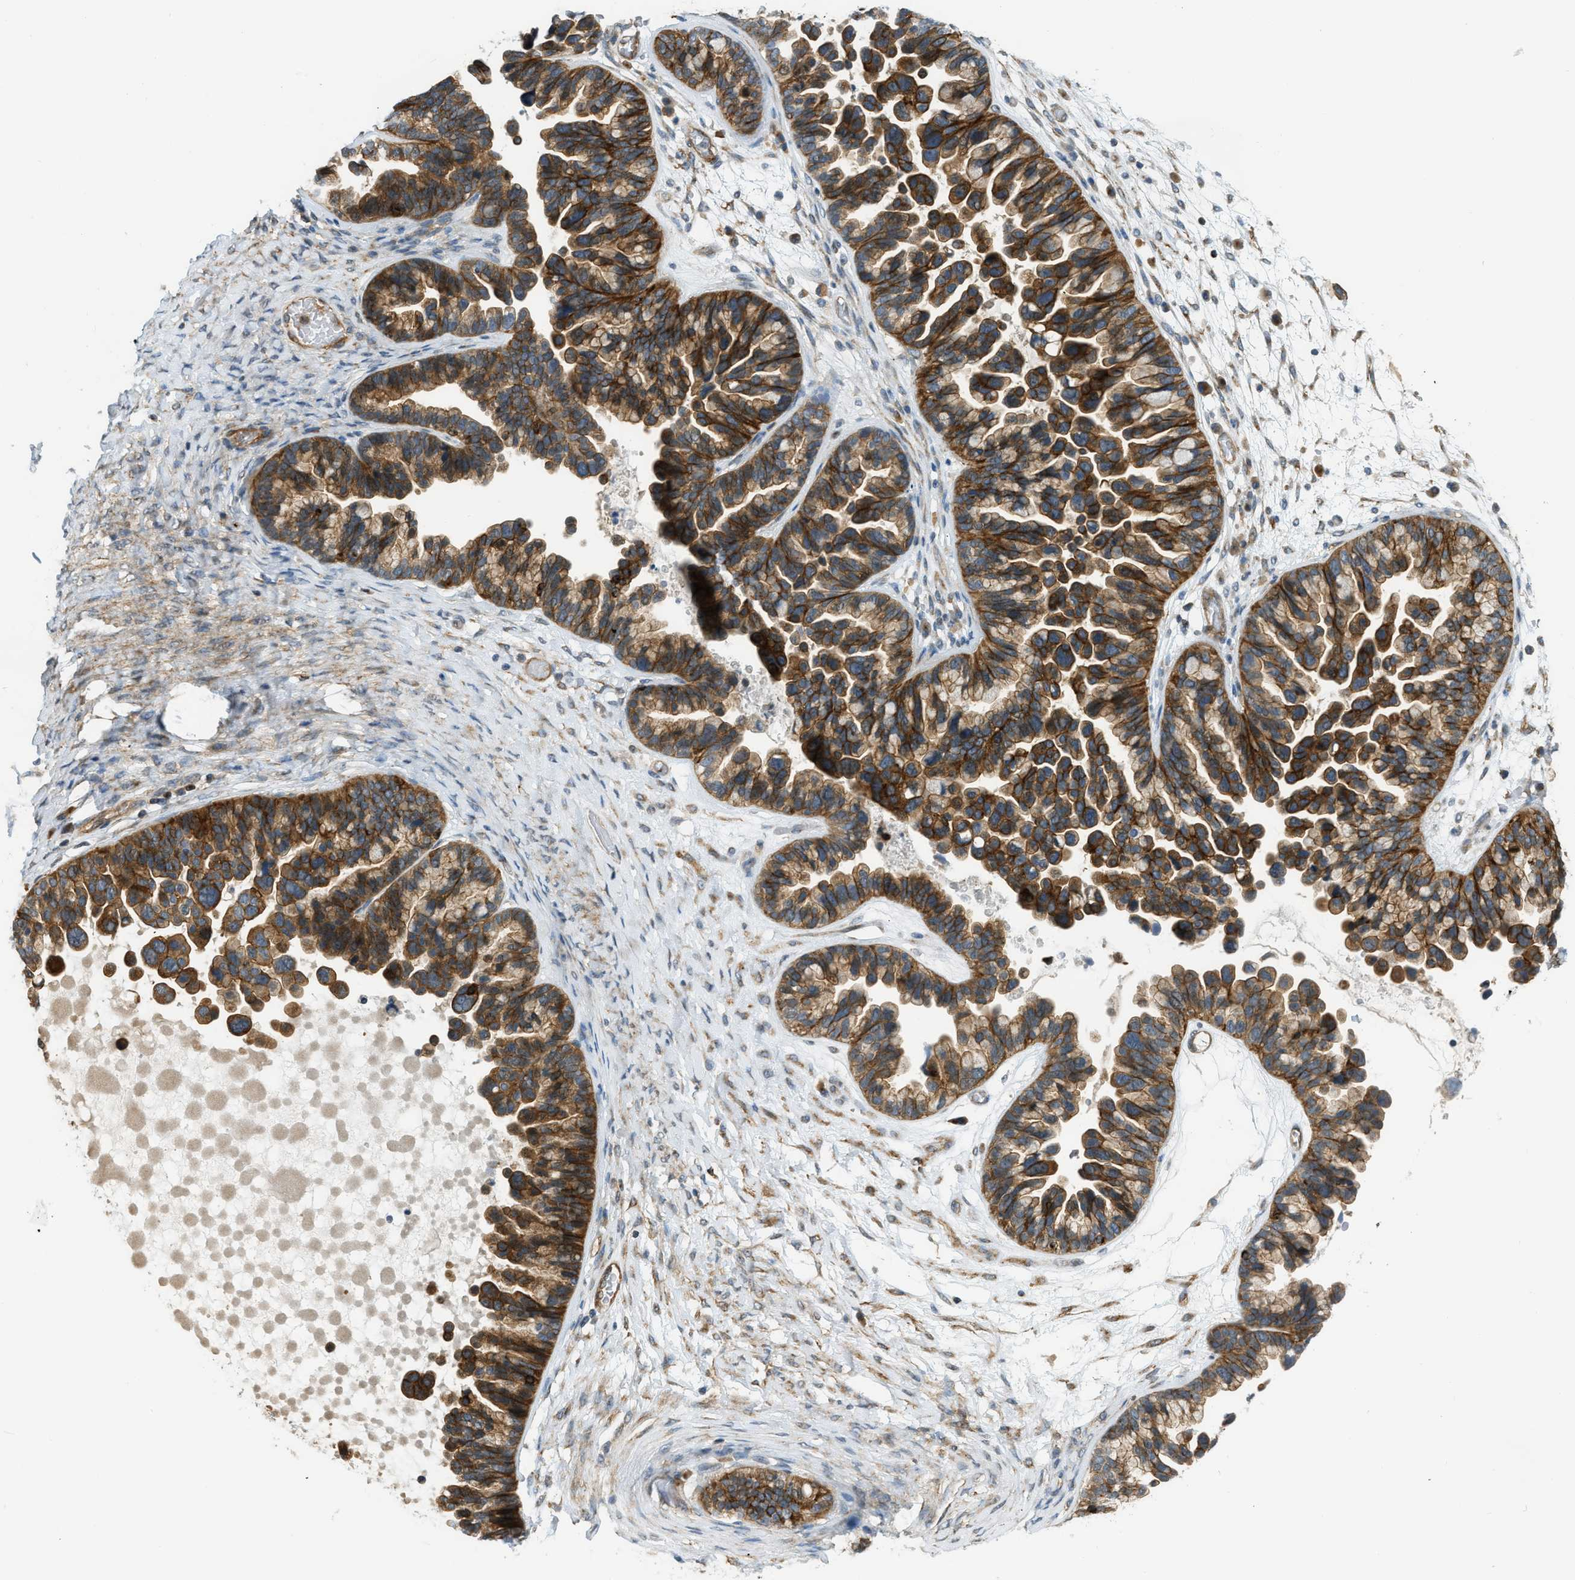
{"staining": {"intensity": "strong", "quantity": ">75%", "location": "cytoplasmic/membranous"}, "tissue": "ovarian cancer", "cell_type": "Tumor cells", "image_type": "cancer", "snomed": [{"axis": "morphology", "description": "Cystadenocarcinoma, serous, NOS"}, {"axis": "topography", "description": "Ovary"}], "caption": "Ovarian serous cystadenocarcinoma stained with immunohistochemistry (IHC) exhibits strong cytoplasmic/membranous expression in approximately >75% of tumor cells. (brown staining indicates protein expression, while blue staining denotes nuclei).", "gene": "KIAA1671", "patient": {"sex": "female", "age": 56}}